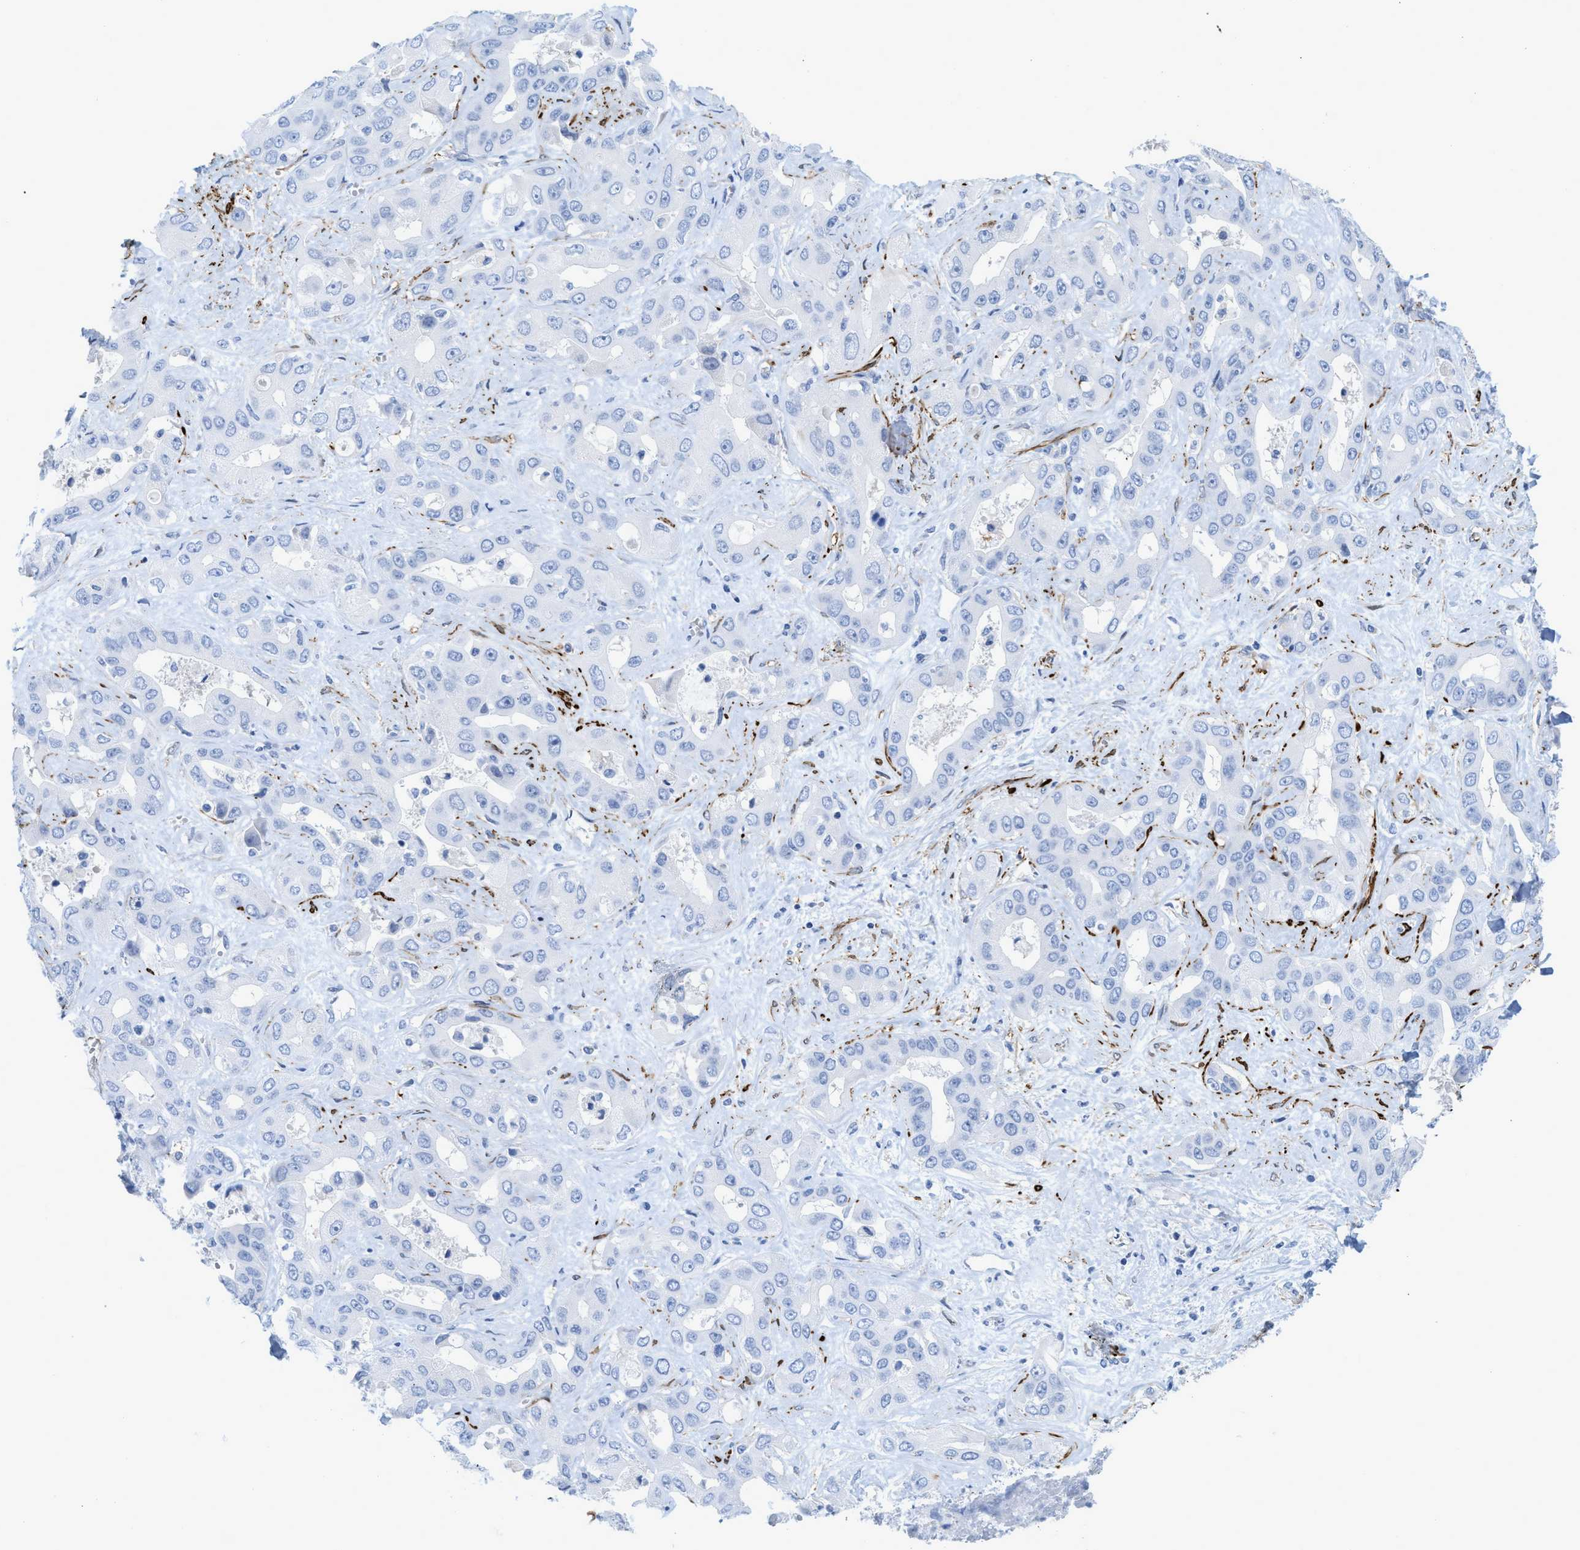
{"staining": {"intensity": "negative", "quantity": "none", "location": "none"}, "tissue": "liver cancer", "cell_type": "Tumor cells", "image_type": "cancer", "snomed": [{"axis": "morphology", "description": "Cholangiocarcinoma"}, {"axis": "topography", "description": "Liver"}], "caption": "Liver cholangiocarcinoma was stained to show a protein in brown. There is no significant staining in tumor cells. The staining was performed using DAB to visualize the protein expression in brown, while the nuclei were stained in blue with hematoxylin (Magnification: 20x).", "gene": "TAGLN", "patient": {"sex": "female", "age": 52}}